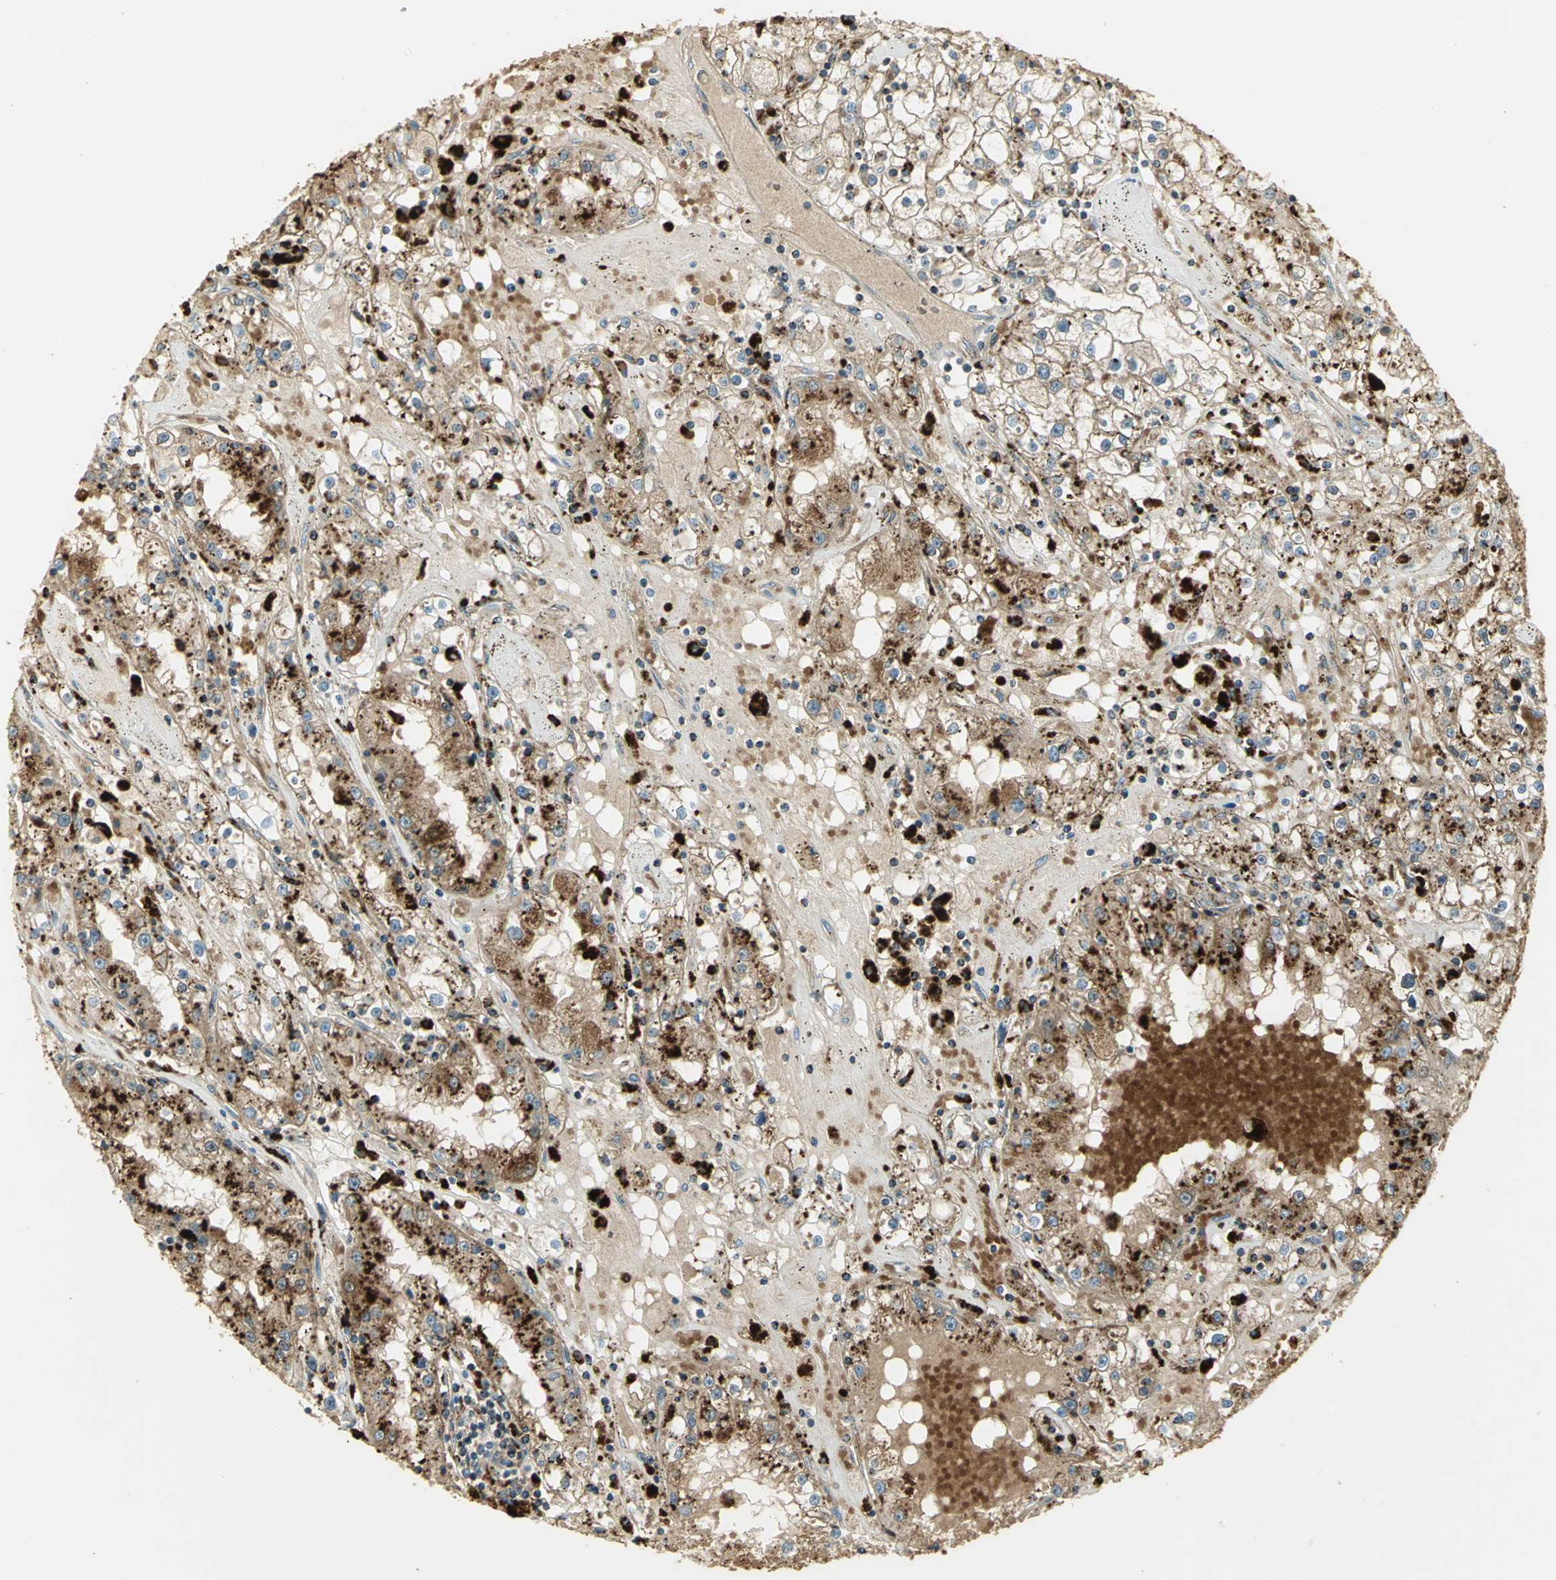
{"staining": {"intensity": "strong", "quantity": ">75%", "location": "cytoplasmic/membranous"}, "tissue": "renal cancer", "cell_type": "Tumor cells", "image_type": "cancer", "snomed": [{"axis": "morphology", "description": "Adenocarcinoma, NOS"}, {"axis": "topography", "description": "Kidney"}], "caption": "A histopathology image of adenocarcinoma (renal) stained for a protein shows strong cytoplasmic/membranous brown staining in tumor cells.", "gene": "ARSA", "patient": {"sex": "male", "age": 56}}